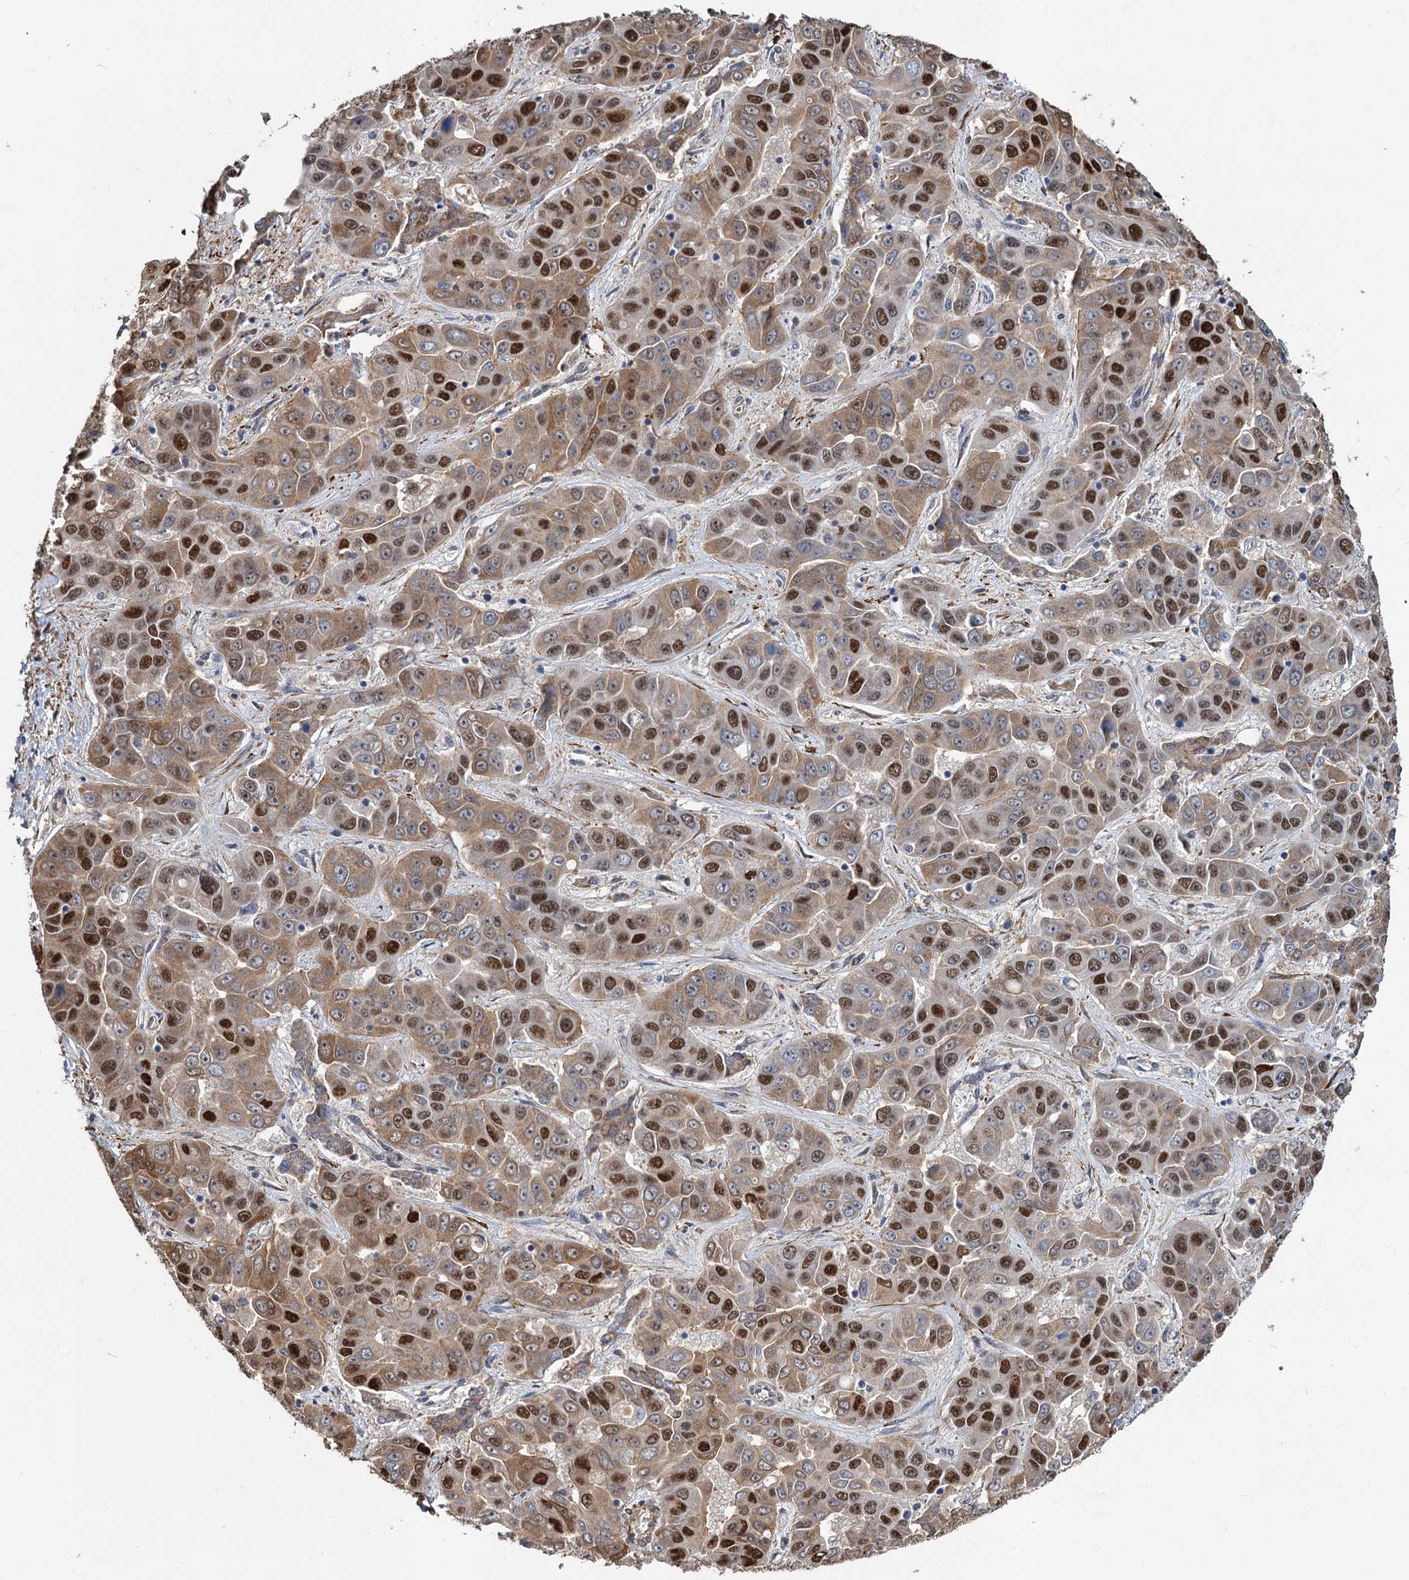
{"staining": {"intensity": "strong", "quantity": ">75%", "location": "cytoplasmic/membranous,nuclear"}, "tissue": "liver cancer", "cell_type": "Tumor cells", "image_type": "cancer", "snomed": [{"axis": "morphology", "description": "Cholangiocarcinoma"}, {"axis": "topography", "description": "Liver"}], "caption": "IHC (DAB) staining of liver cholangiocarcinoma displays strong cytoplasmic/membranous and nuclear protein expression in approximately >75% of tumor cells.", "gene": "ALKBH7", "patient": {"sex": "female", "age": 52}}